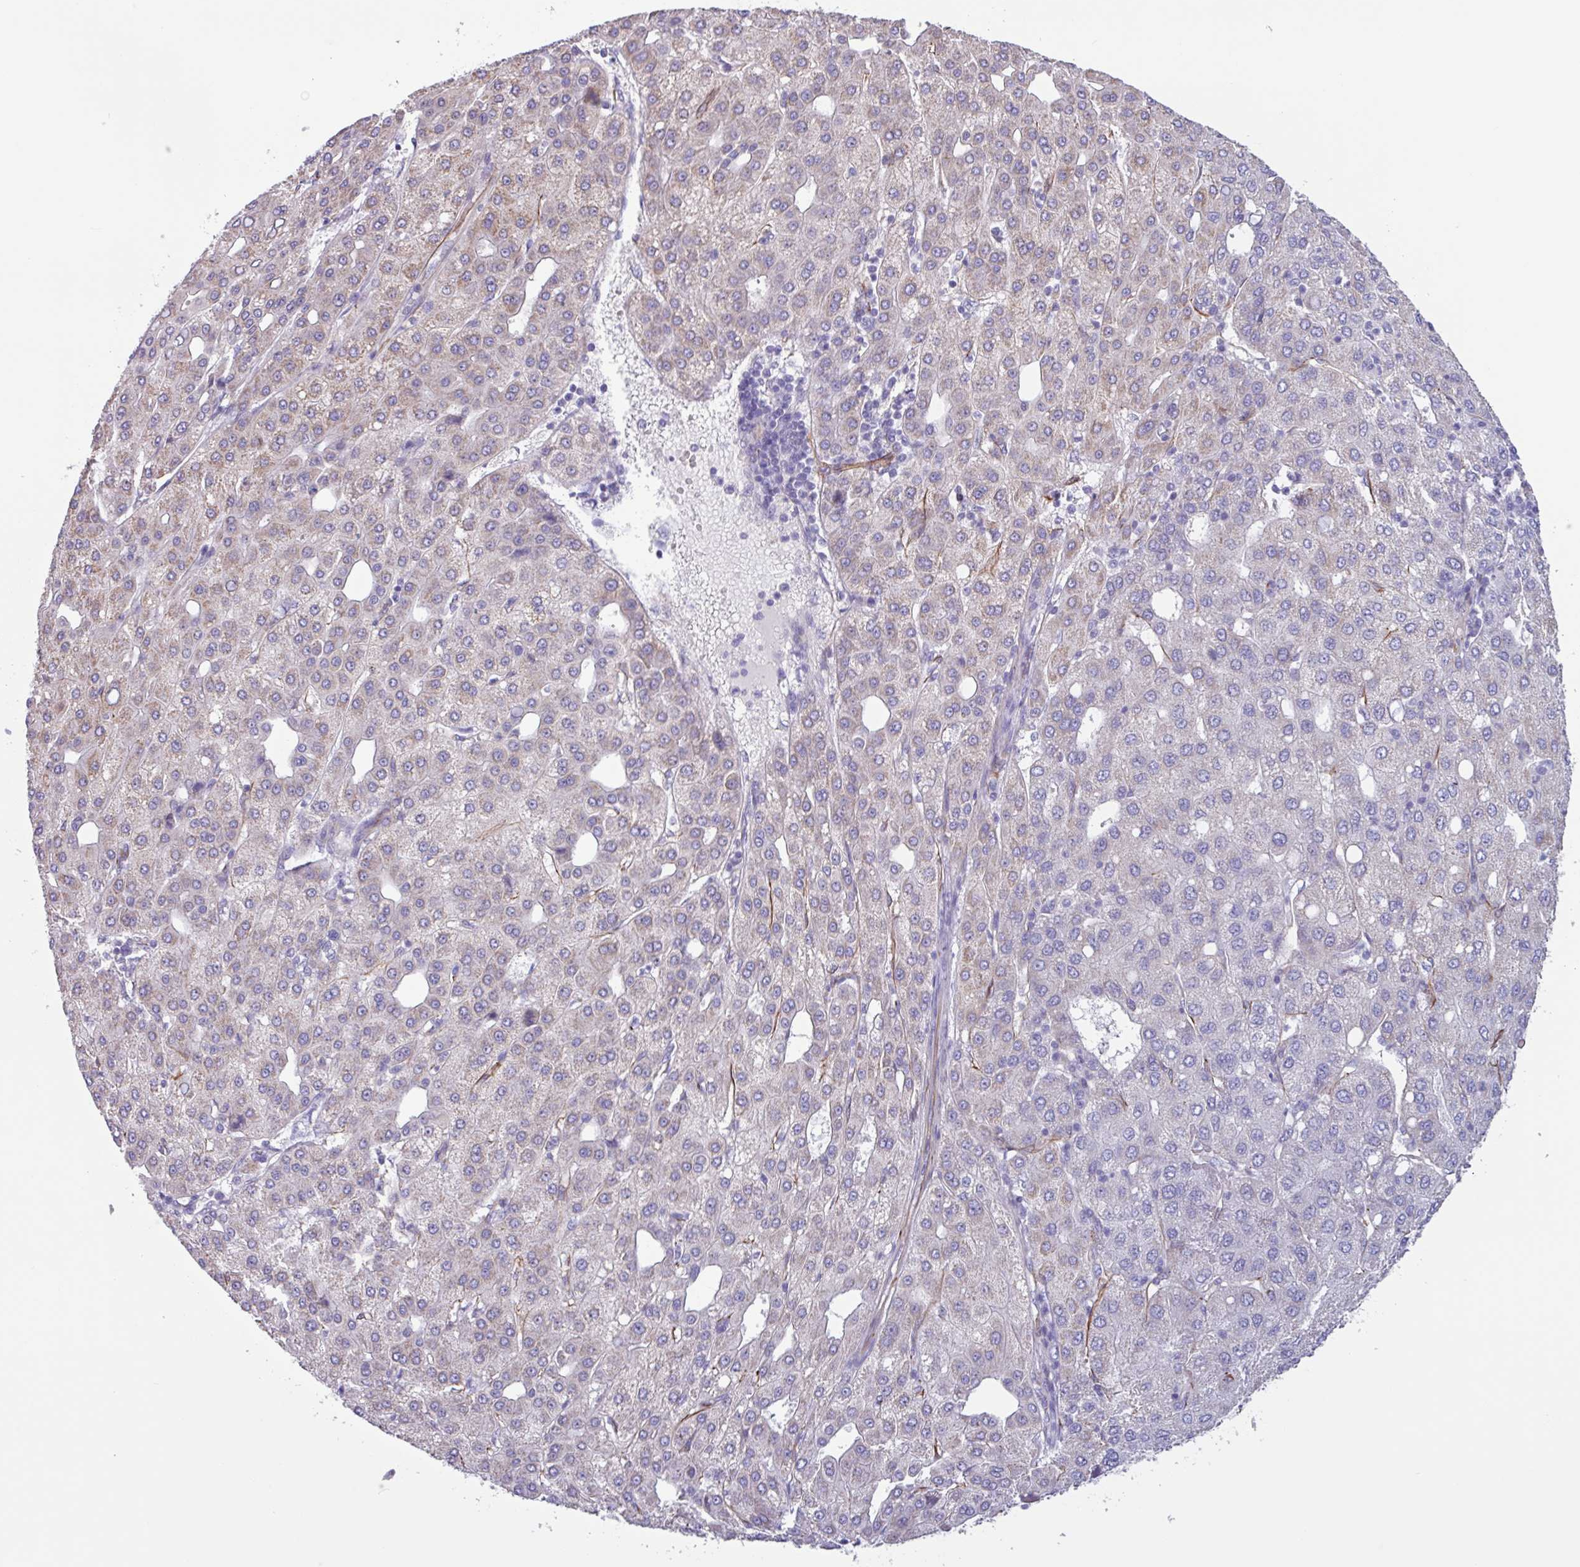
{"staining": {"intensity": "weak", "quantity": "<25%", "location": "cytoplasmic/membranous"}, "tissue": "liver cancer", "cell_type": "Tumor cells", "image_type": "cancer", "snomed": [{"axis": "morphology", "description": "Carcinoma, Hepatocellular, NOS"}, {"axis": "topography", "description": "Liver"}], "caption": "Micrograph shows no significant protein staining in tumor cells of liver cancer (hepatocellular carcinoma). (DAB immunohistochemistry with hematoxylin counter stain).", "gene": "BTD", "patient": {"sex": "male", "age": 65}}